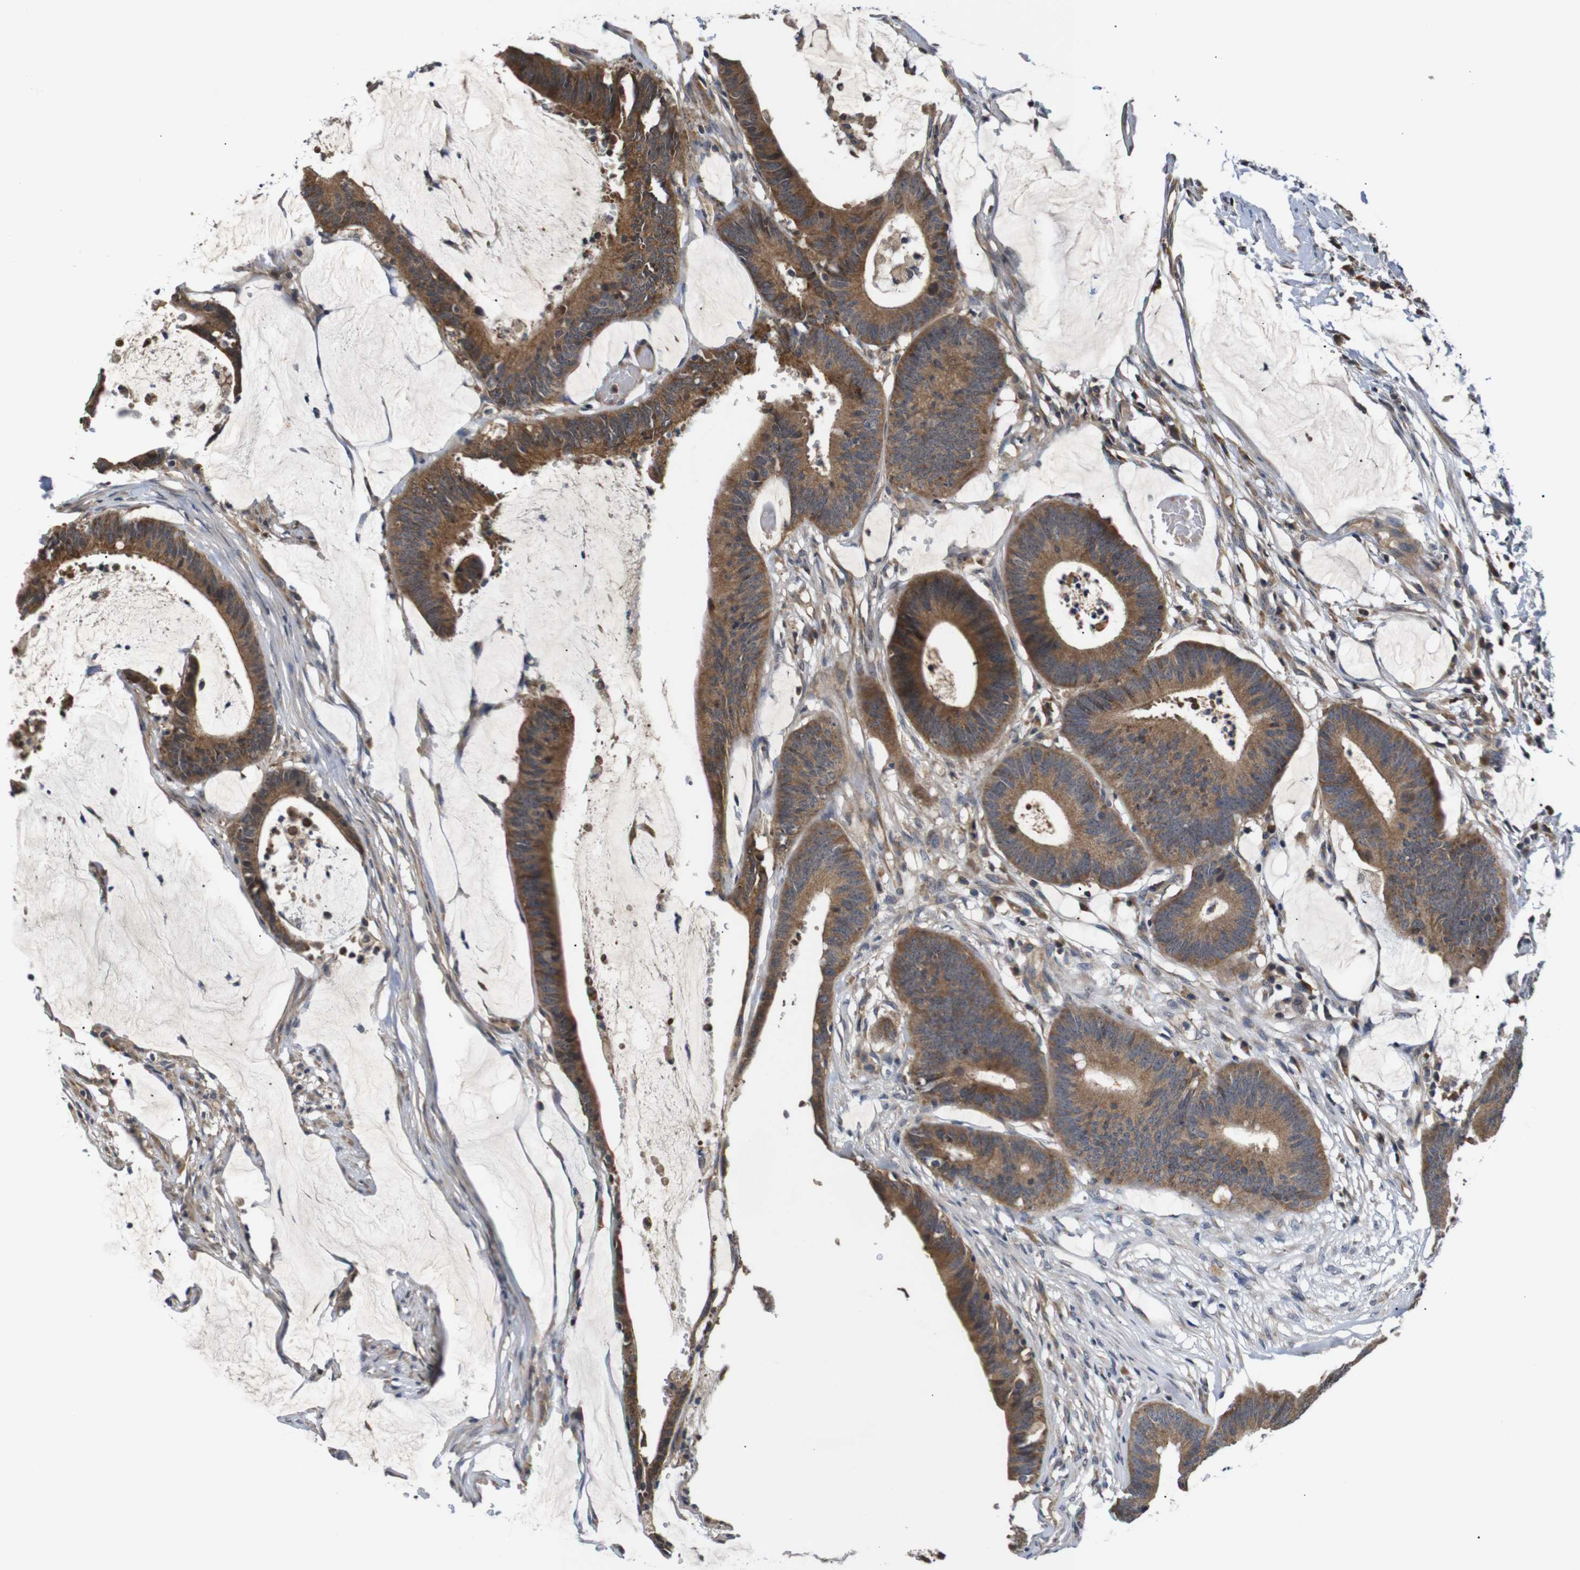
{"staining": {"intensity": "moderate", "quantity": ">75%", "location": "cytoplasmic/membranous"}, "tissue": "colorectal cancer", "cell_type": "Tumor cells", "image_type": "cancer", "snomed": [{"axis": "morphology", "description": "Adenocarcinoma, NOS"}, {"axis": "topography", "description": "Rectum"}], "caption": "Protein staining exhibits moderate cytoplasmic/membranous expression in approximately >75% of tumor cells in colorectal cancer (adenocarcinoma).", "gene": "RIPK1", "patient": {"sex": "female", "age": 66}}